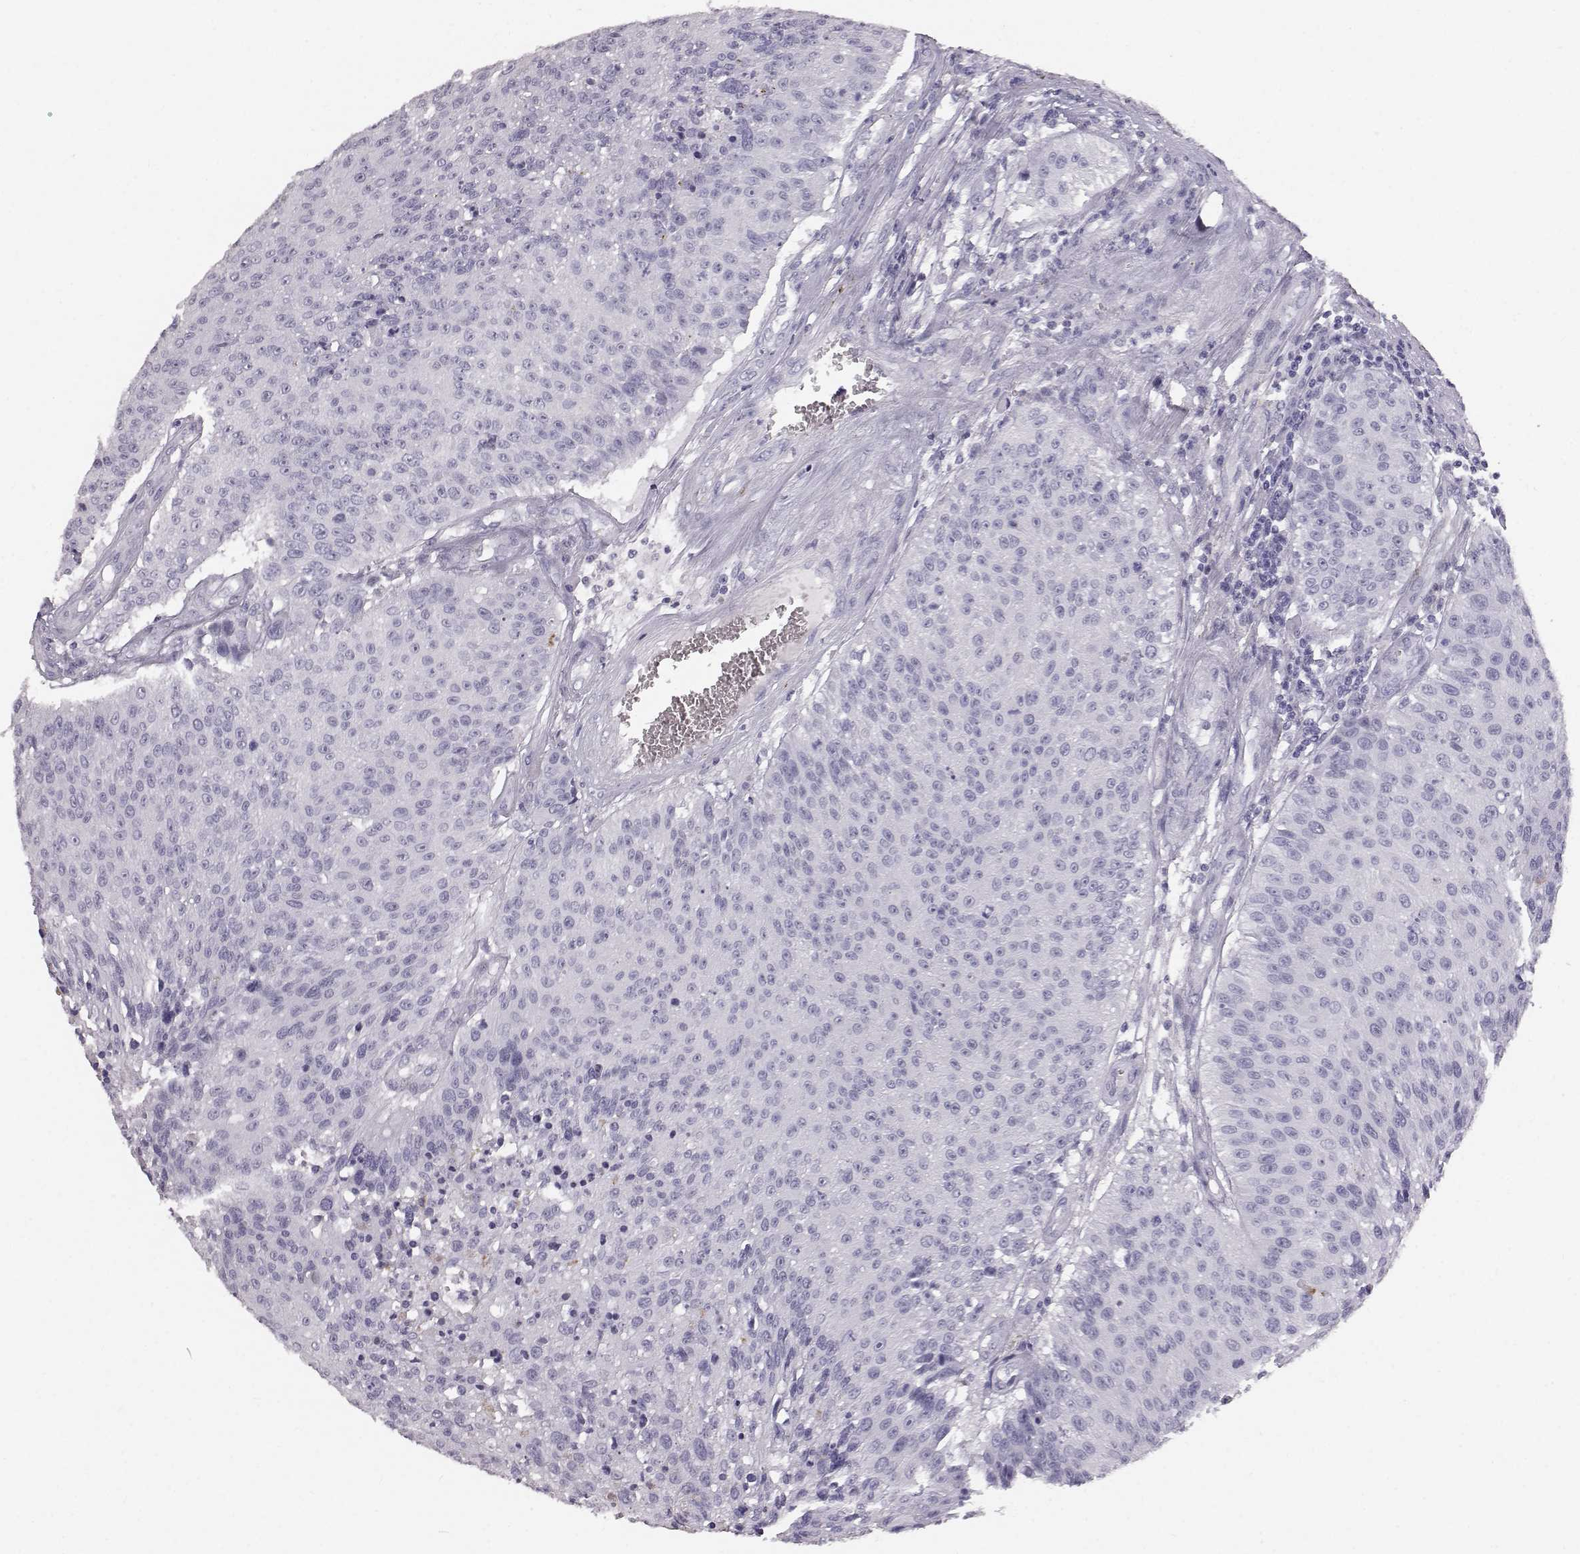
{"staining": {"intensity": "negative", "quantity": "none", "location": "none"}, "tissue": "urothelial cancer", "cell_type": "Tumor cells", "image_type": "cancer", "snomed": [{"axis": "morphology", "description": "Urothelial carcinoma, NOS"}, {"axis": "topography", "description": "Urinary bladder"}], "caption": "An IHC image of transitional cell carcinoma is shown. There is no staining in tumor cells of transitional cell carcinoma.", "gene": "KRTAP16-1", "patient": {"sex": "male", "age": 55}}